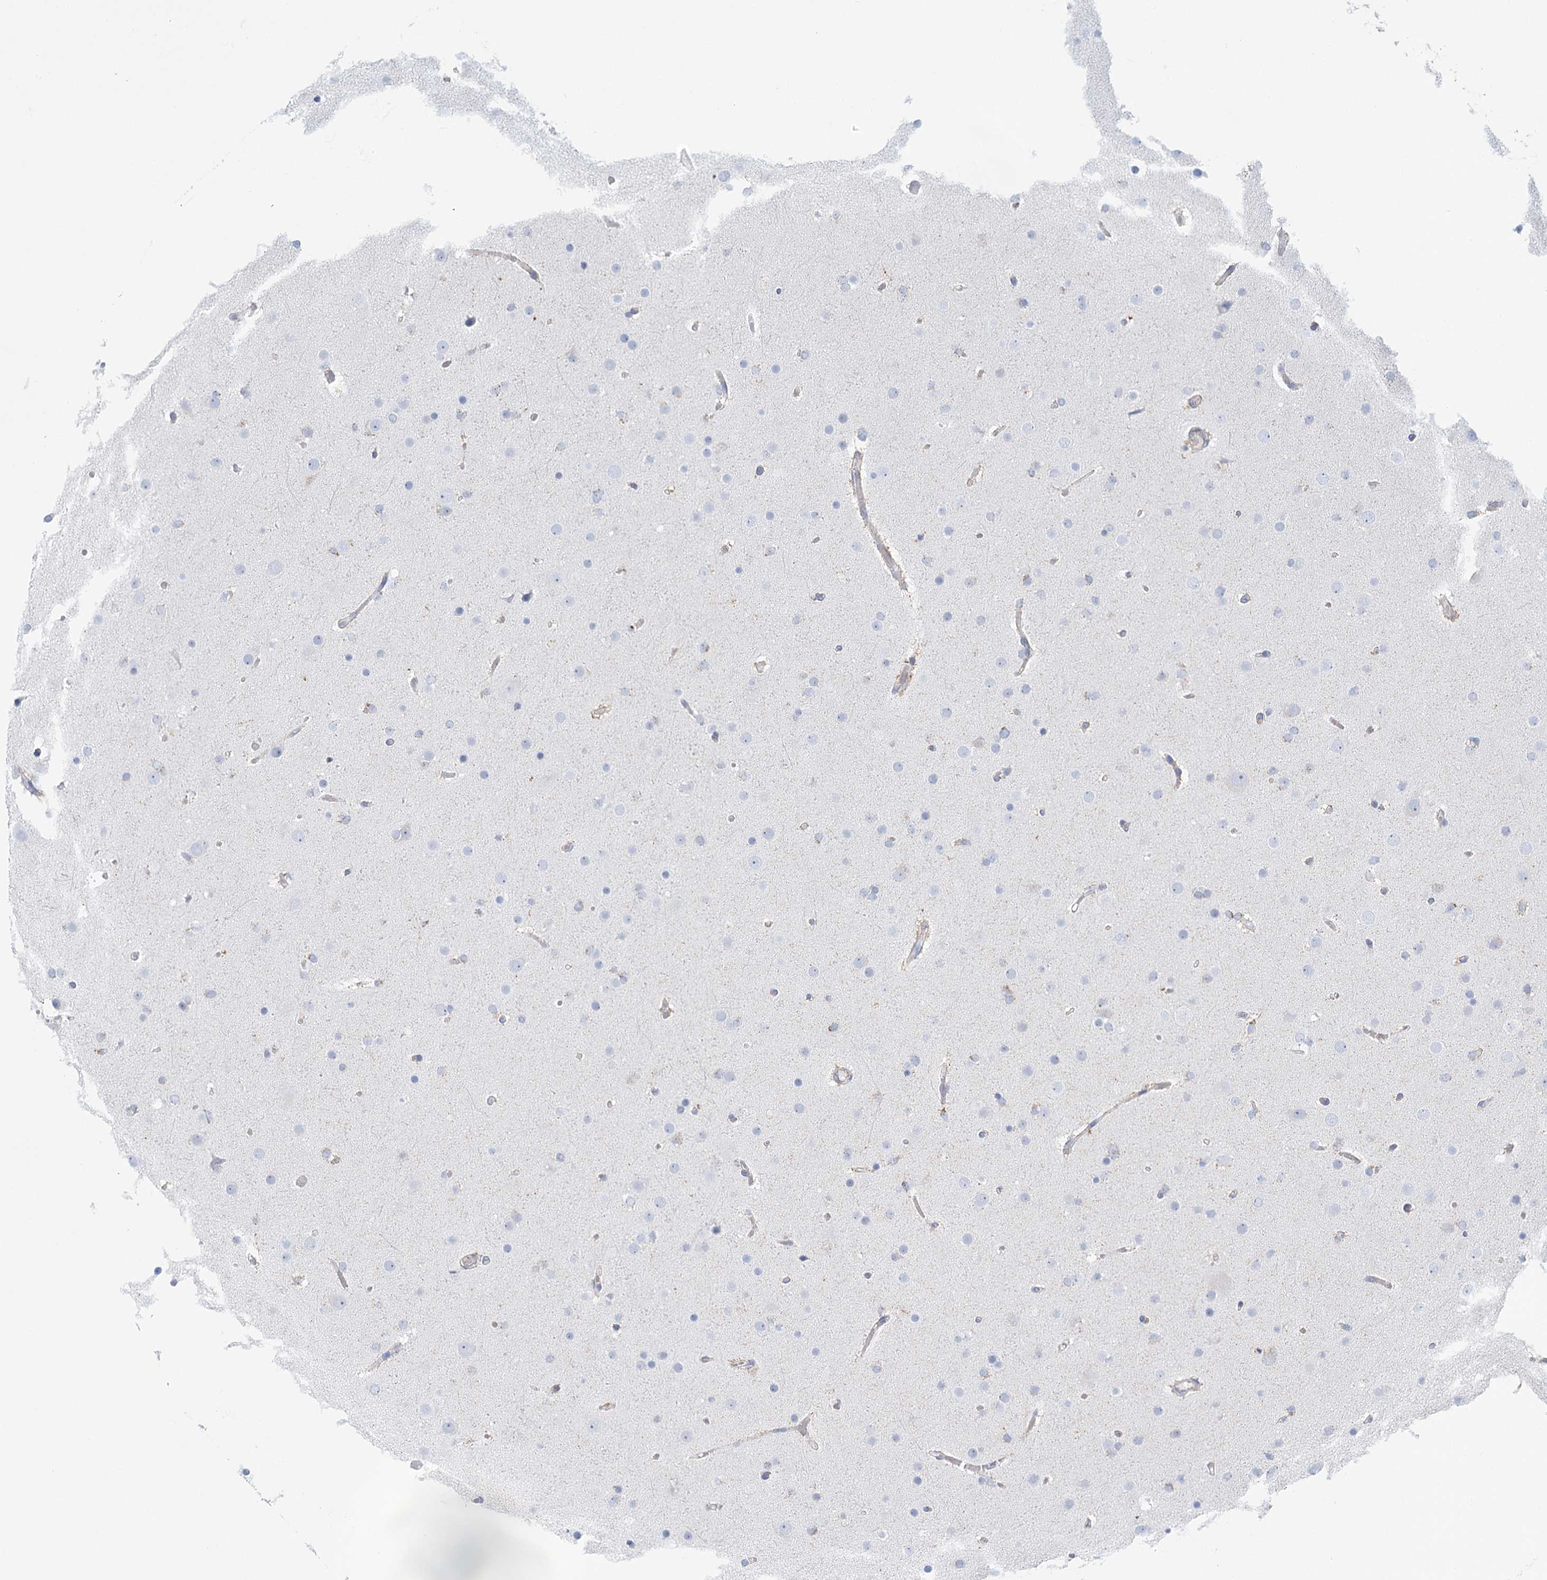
{"staining": {"intensity": "negative", "quantity": "none", "location": "none"}, "tissue": "glioma", "cell_type": "Tumor cells", "image_type": "cancer", "snomed": [{"axis": "morphology", "description": "Glioma, malignant, High grade"}, {"axis": "topography", "description": "Cerebral cortex"}], "caption": "The micrograph displays no significant positivity in tumor cells of malignant high-grade glioma. (Brightfield microscopy of DAB immunohistochemistry (IHC) at high magnification).", "gene": "DHTKD1", "patient": {"sex": "female", "age": 36}}